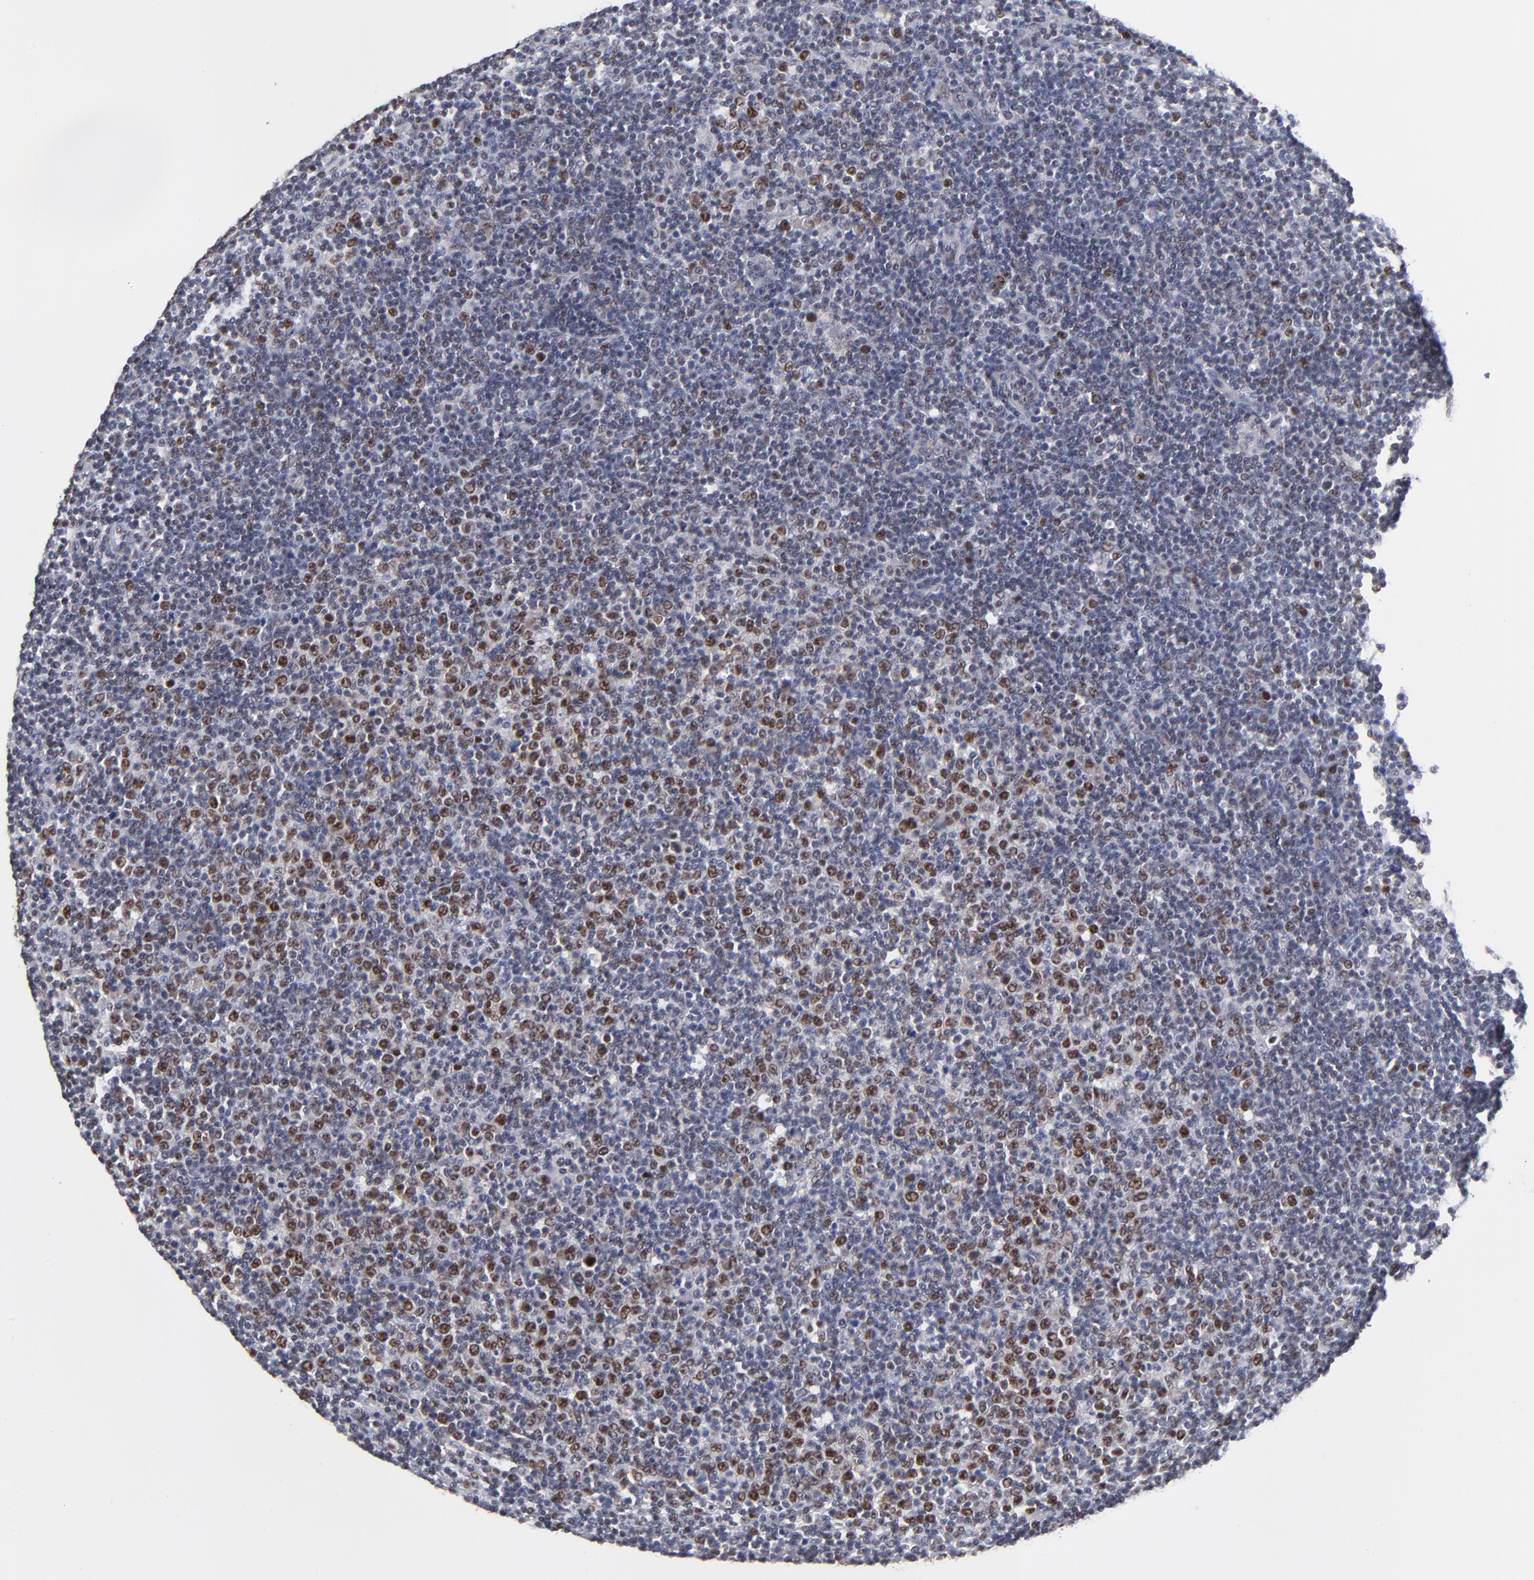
{"staining": {"intensity": "strong", "quantity": "25%-75%", "location": "nuclear"}, "tissue": "lymphoma", "cell_type": "Tumor cells", "image_type": "cancer", "snomed": [{"axis": "morphology", "description": "Malignant lymphoma, non-Hodgkin's type, Low grade"}, {"axis": "topography", "description": "Lymph node"}], "caption": "Immunohistochemistry (DAB (3,3'-diaminobenzidine)) staining of lymphoma shows strong nuclear protein positivity in about 25%-75% of tumor cells. The staining was performed using DAB (3,3'-diaminobenzidine) to visualize the protein expression in brown, while the nuclei were stained in blue with hematoxylin (Magnification: 20x).", "gene": "OGFOD1", "patient": {"sex": "male", "age": 70}}